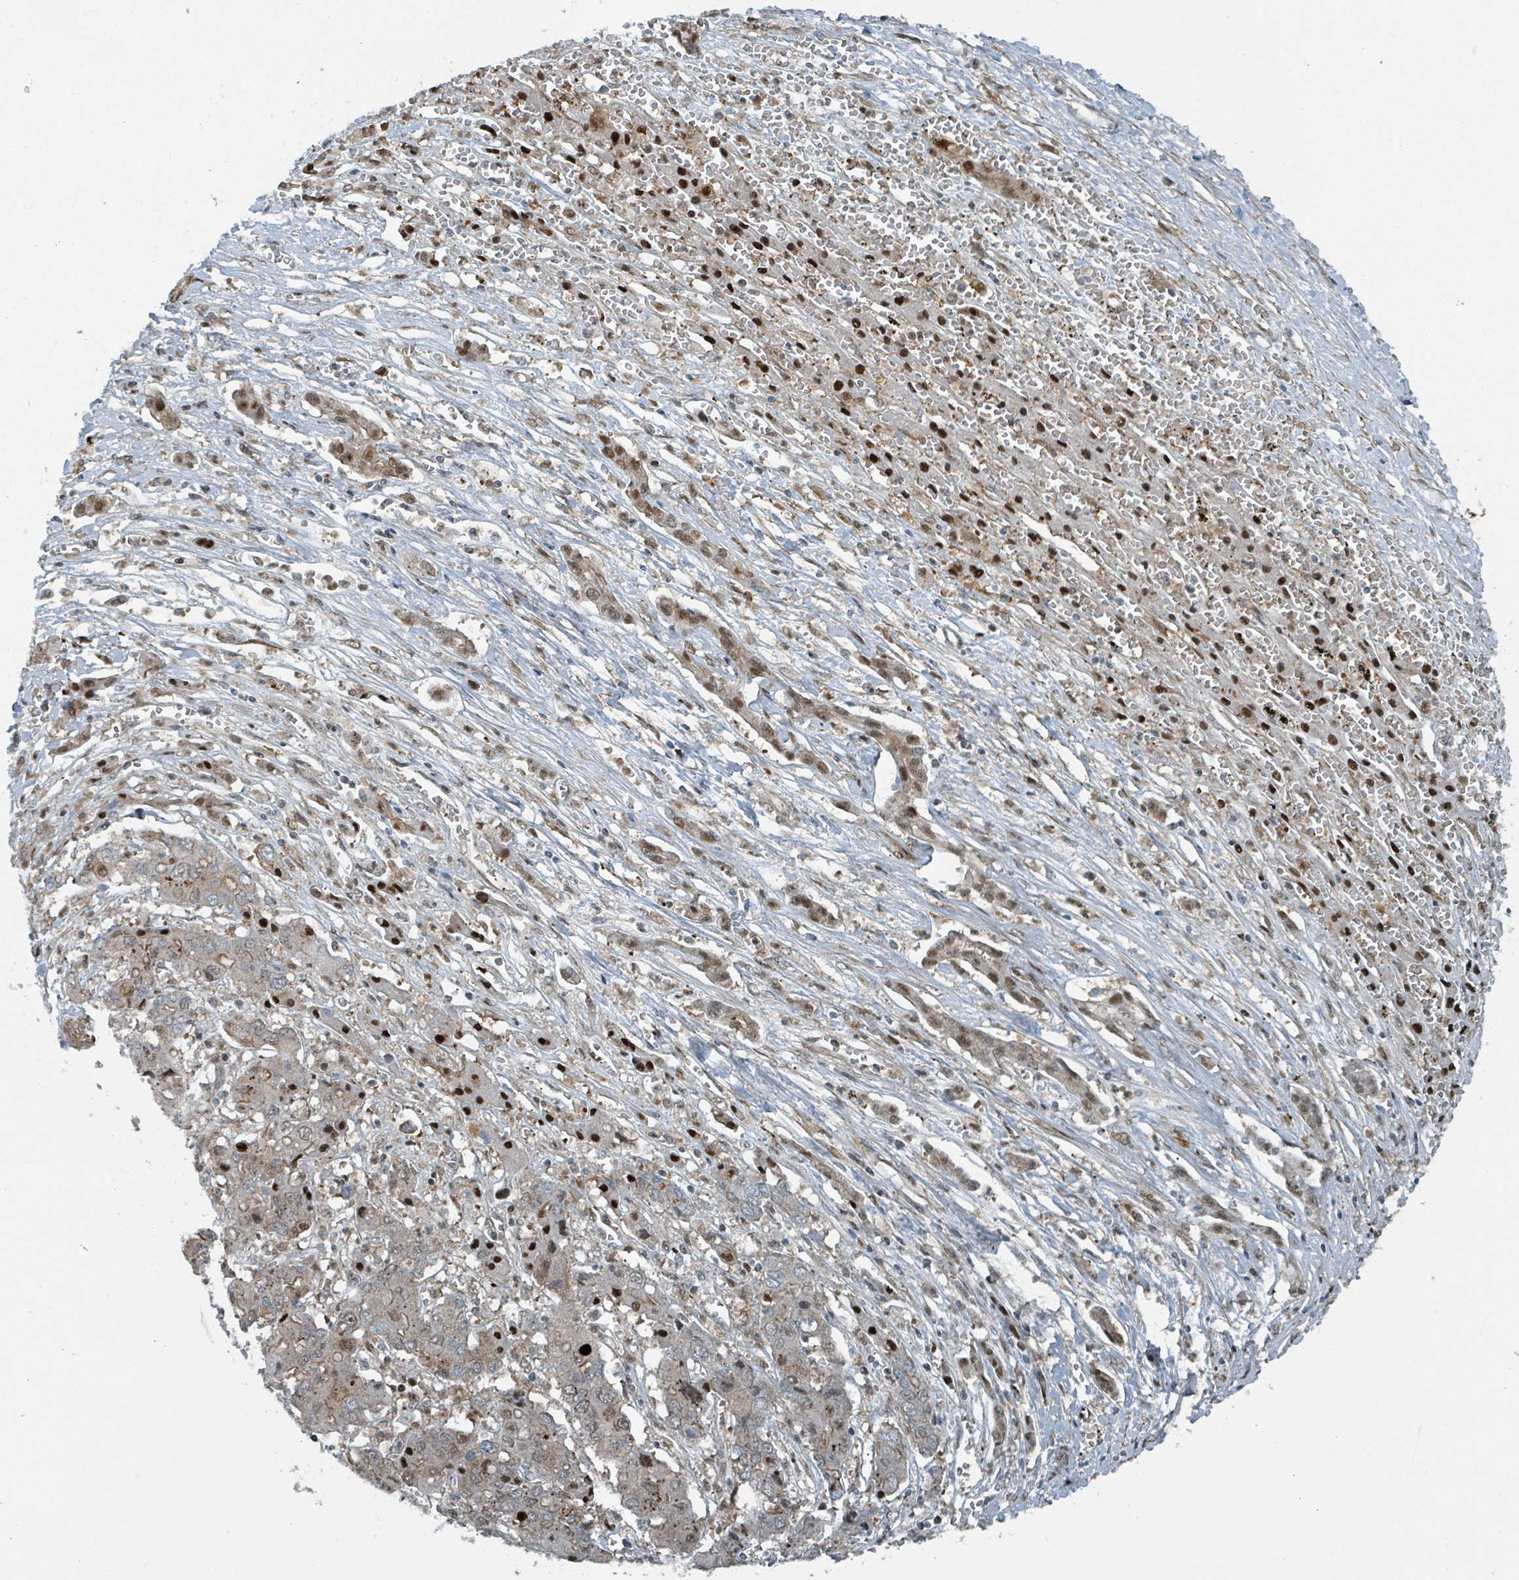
{"staining": {"intensity": "weak", "quantity": "25%-75%", "location": "cytoplasmic/membranous,nuclear"}, "tissue": "liver cancer", "cell_type": "Tumor cells", "image_type": "cancer", "snomed": [{"axis": "morphology", "description": "Cholangiocarcinoma"}, {"axis": "topography", "description": "Liver"}], "caption": "IHC (DAB) staining of liver cancer exhibits weak cytoplasmic/membranous and nuclear protein positivity in approximately 25%-75% of tumor cells.", "gene": "RHPN2", "patient": {"sex": "male", "age": 67}}